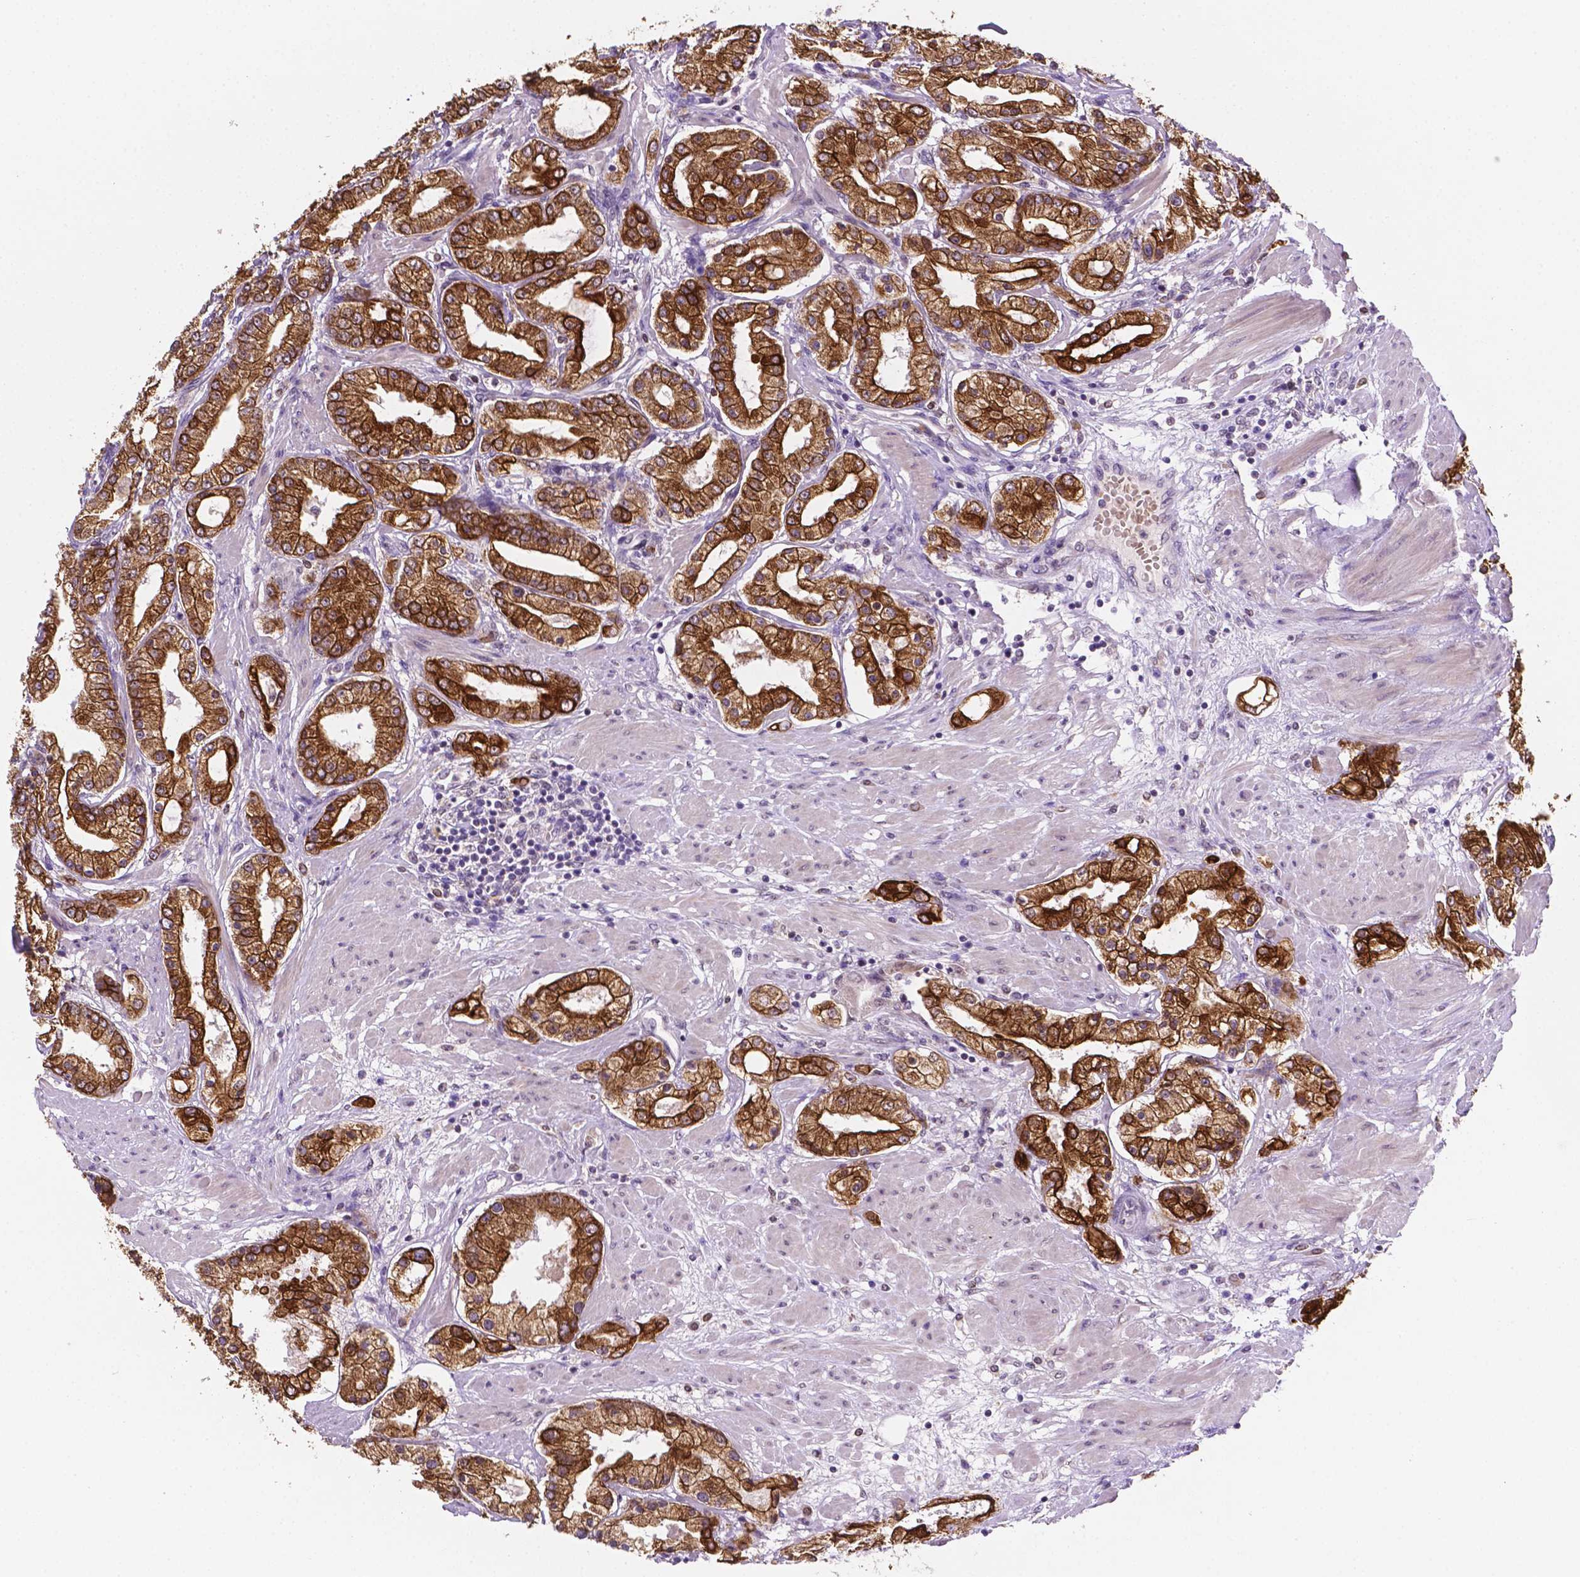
{"staining": {"intensity": "strong", "quantity": ">75%", "location": "cytoplasmic/membranous"}, "tissue": "prostate cancer", "cell_type": "Tumor cells", "image_type": "cancer", "snomed": [{"axis": "morphology", "description": "Adenocarcinoma, High grade"}, {"axis": "topography", "description": "Prostate"}], "caption": "Prostate adenocarcinoma (high-grade) was stained to show a protein in brown. There is high levels of strong cytoplasmic/membranous staining in about >75% of tumor cells. (DAB IHC, brown staining for protein, blue staining for nuclei).", "gene": "SHLD3", "patient": {"sex": "male", "age": 67}}